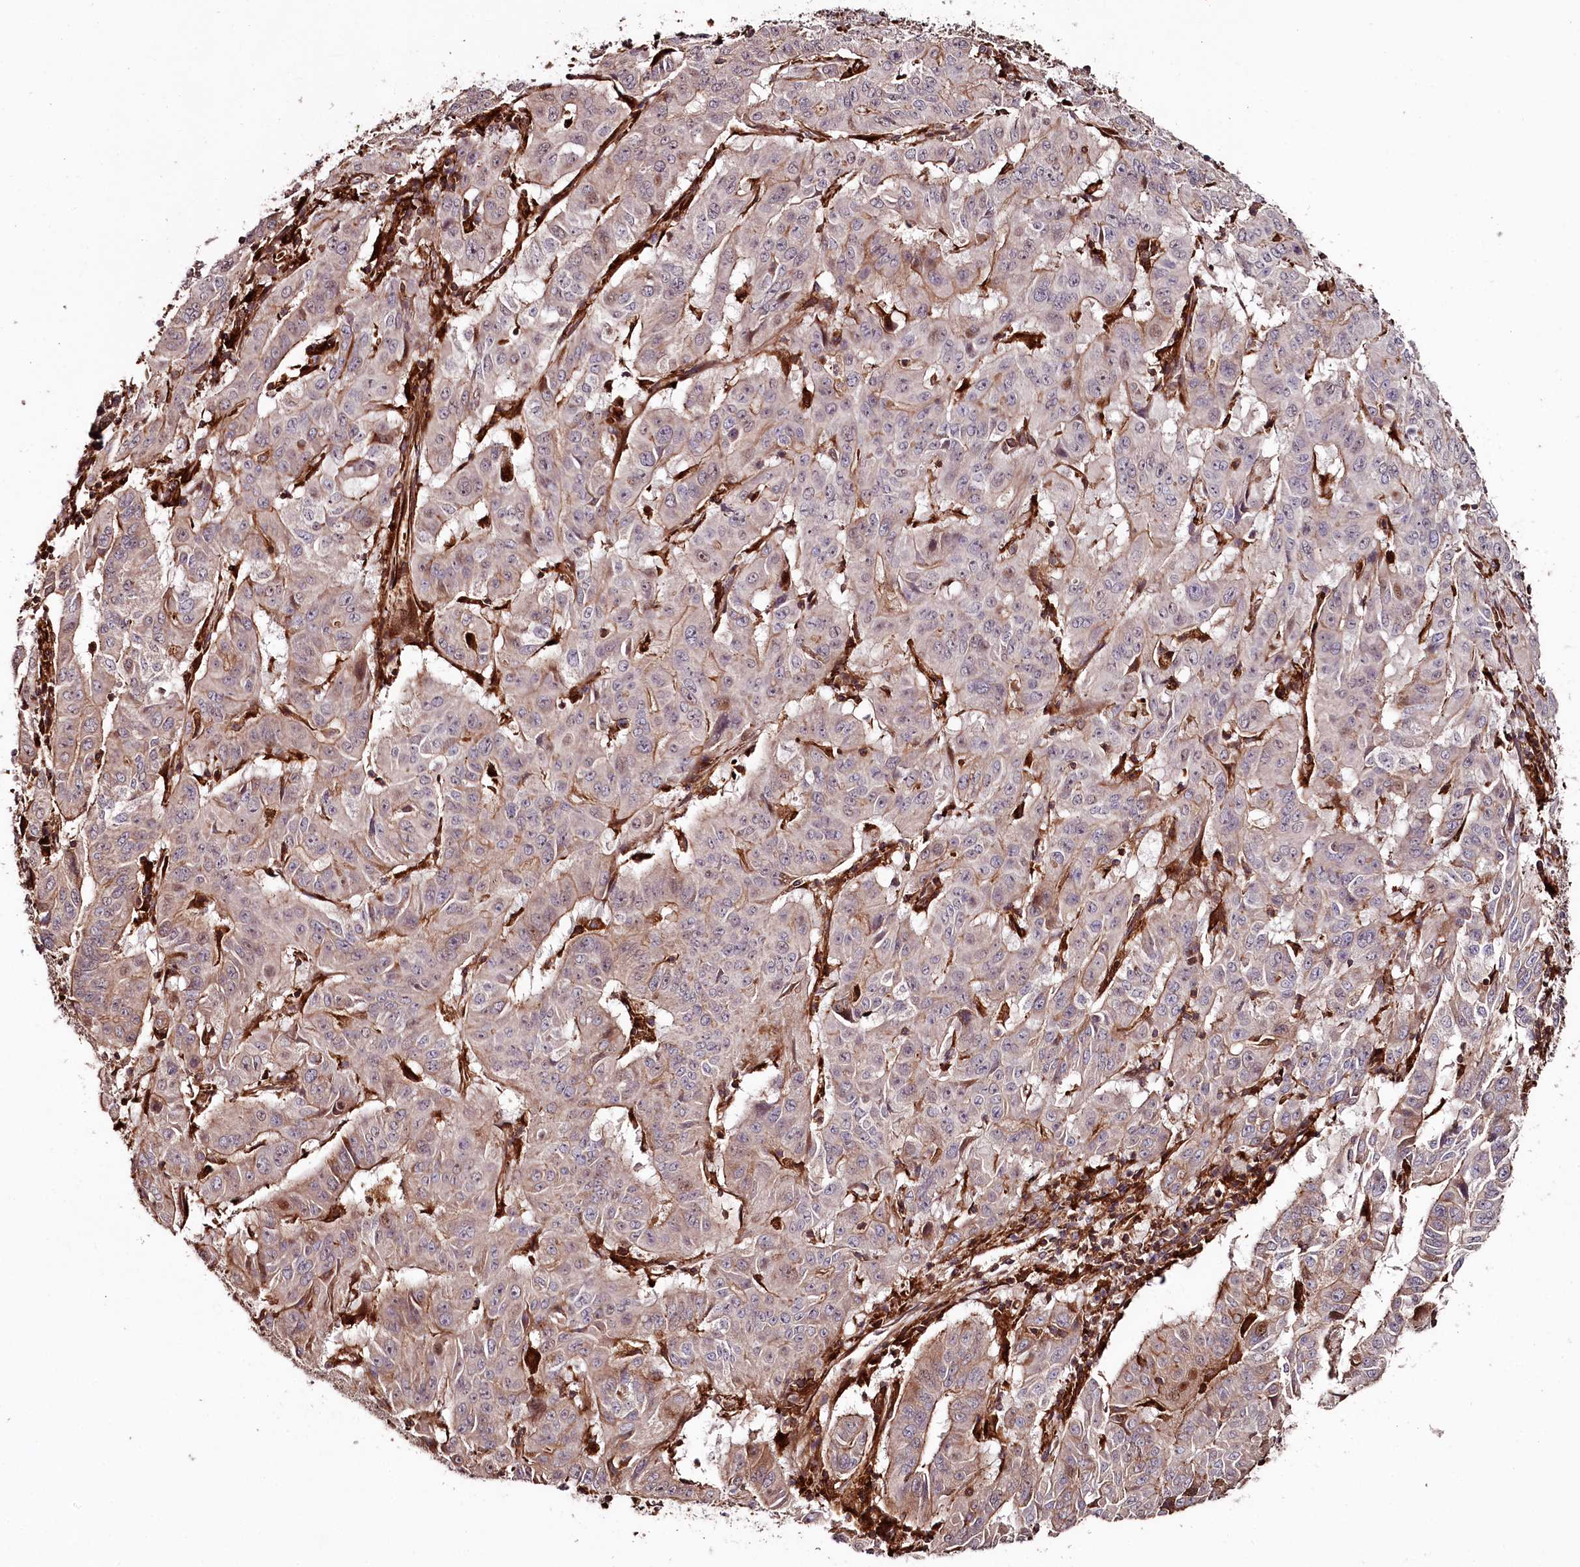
{"staining": {"intensity": "moderate", "quantity": "25%-75%", "location": "cytoplasmic/membranous"}, "tissue": "pancreatic cancer", "cell_type": "Tumor cells", "image_type": "cancer", "snomed": [{"axis": "morphology", "description": "Adenocarcinoma, NOS"}, {"axis": "topography", "description": "Pancreas"}], "caption": "DAB immunohistochemical staining of human pancreatic adenocarcinoma shows moderate cytoplasmic/membranous protein staining in approximately 25%-75% of tumor cells.", "gene": "KIF14", "patient": {"sex": "male", "age": 63}}